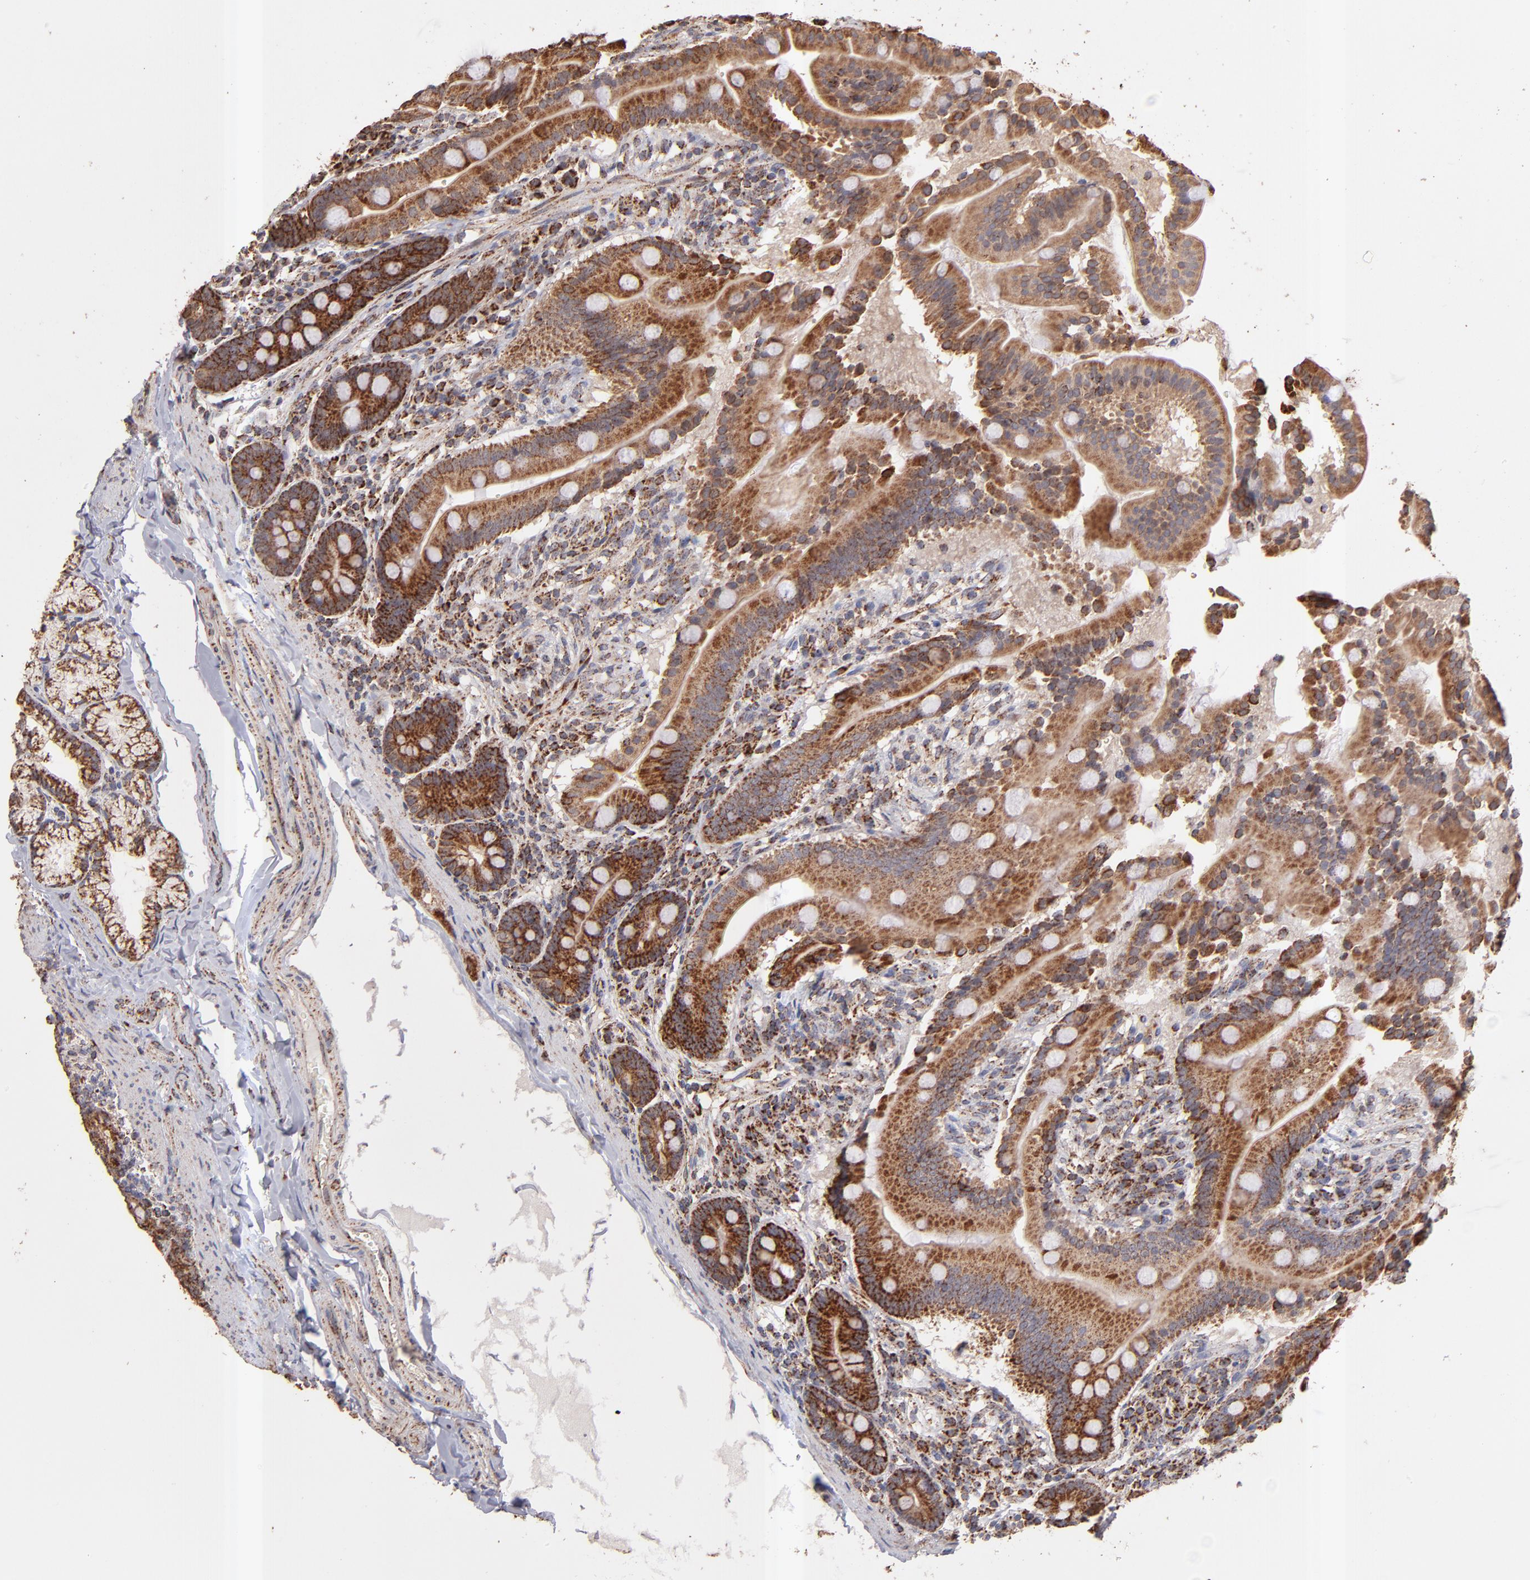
{"staining": {"intensity": "moderate", "quantity": ">75%", "location": "cytoplasmic/membranous"}, "tissue": "duodenum", "cell_type": "Glandular cells", "image_type": "normal", "snomed": [{"axis": "morphology", "description": "Normal tissue, NOS"}, {"axis": "topography", "description": "Duodenum"}], "caption": "Brown immunohistochemical staining in normal duodenum reveals moderate cytoplasmic/membranous positivity in about >75% of glandular cells.", "gene": "DLST", "patient": {"sex": "male", "age": 50}}